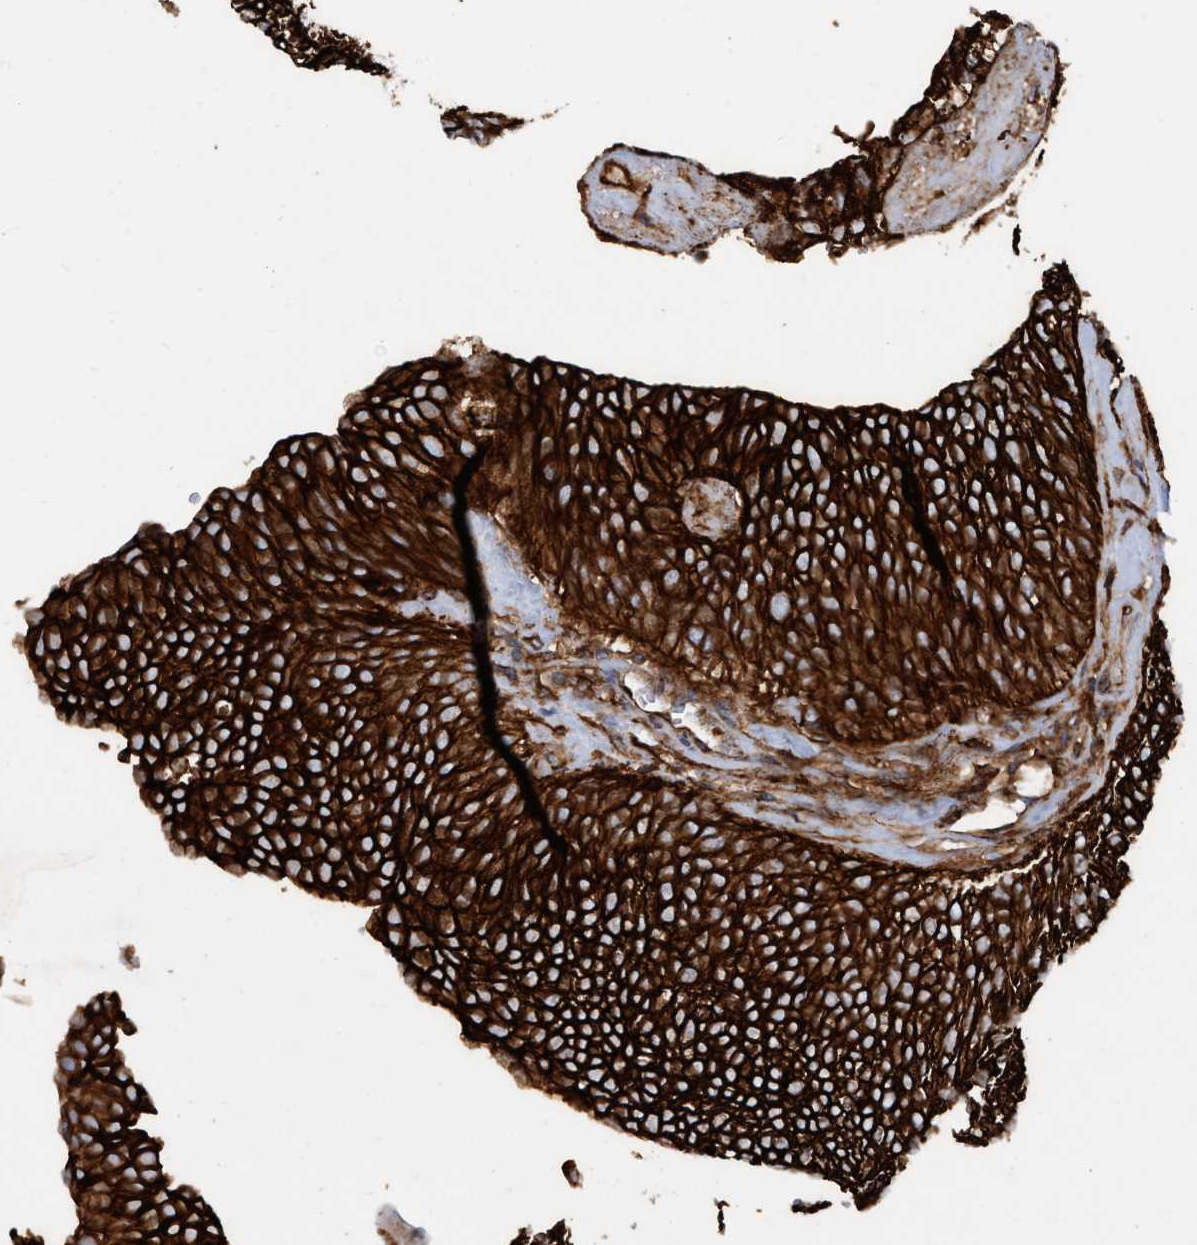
{"staining": {"intensity": "strong", "quantity": ">75%", "location": "cytoplasmic/membranous"}, "tissue": "urothelial cancer", "cell_type": "Tumor cells", "image_type": "cancer", "snomed": [{"axis": "morphology", "description": "Urothelial carcinoma, Low grade"}, {"axis": "topography", "description": "Urinary bladder"}], "caption": "Tumor cells reveal strong cytoplasmic/membranous expression in approximately >75% of cells in urothelial carcinoma (low-grade).", "gene": "SLC16A3", "patient": {"sex": "female", "age": 79}}